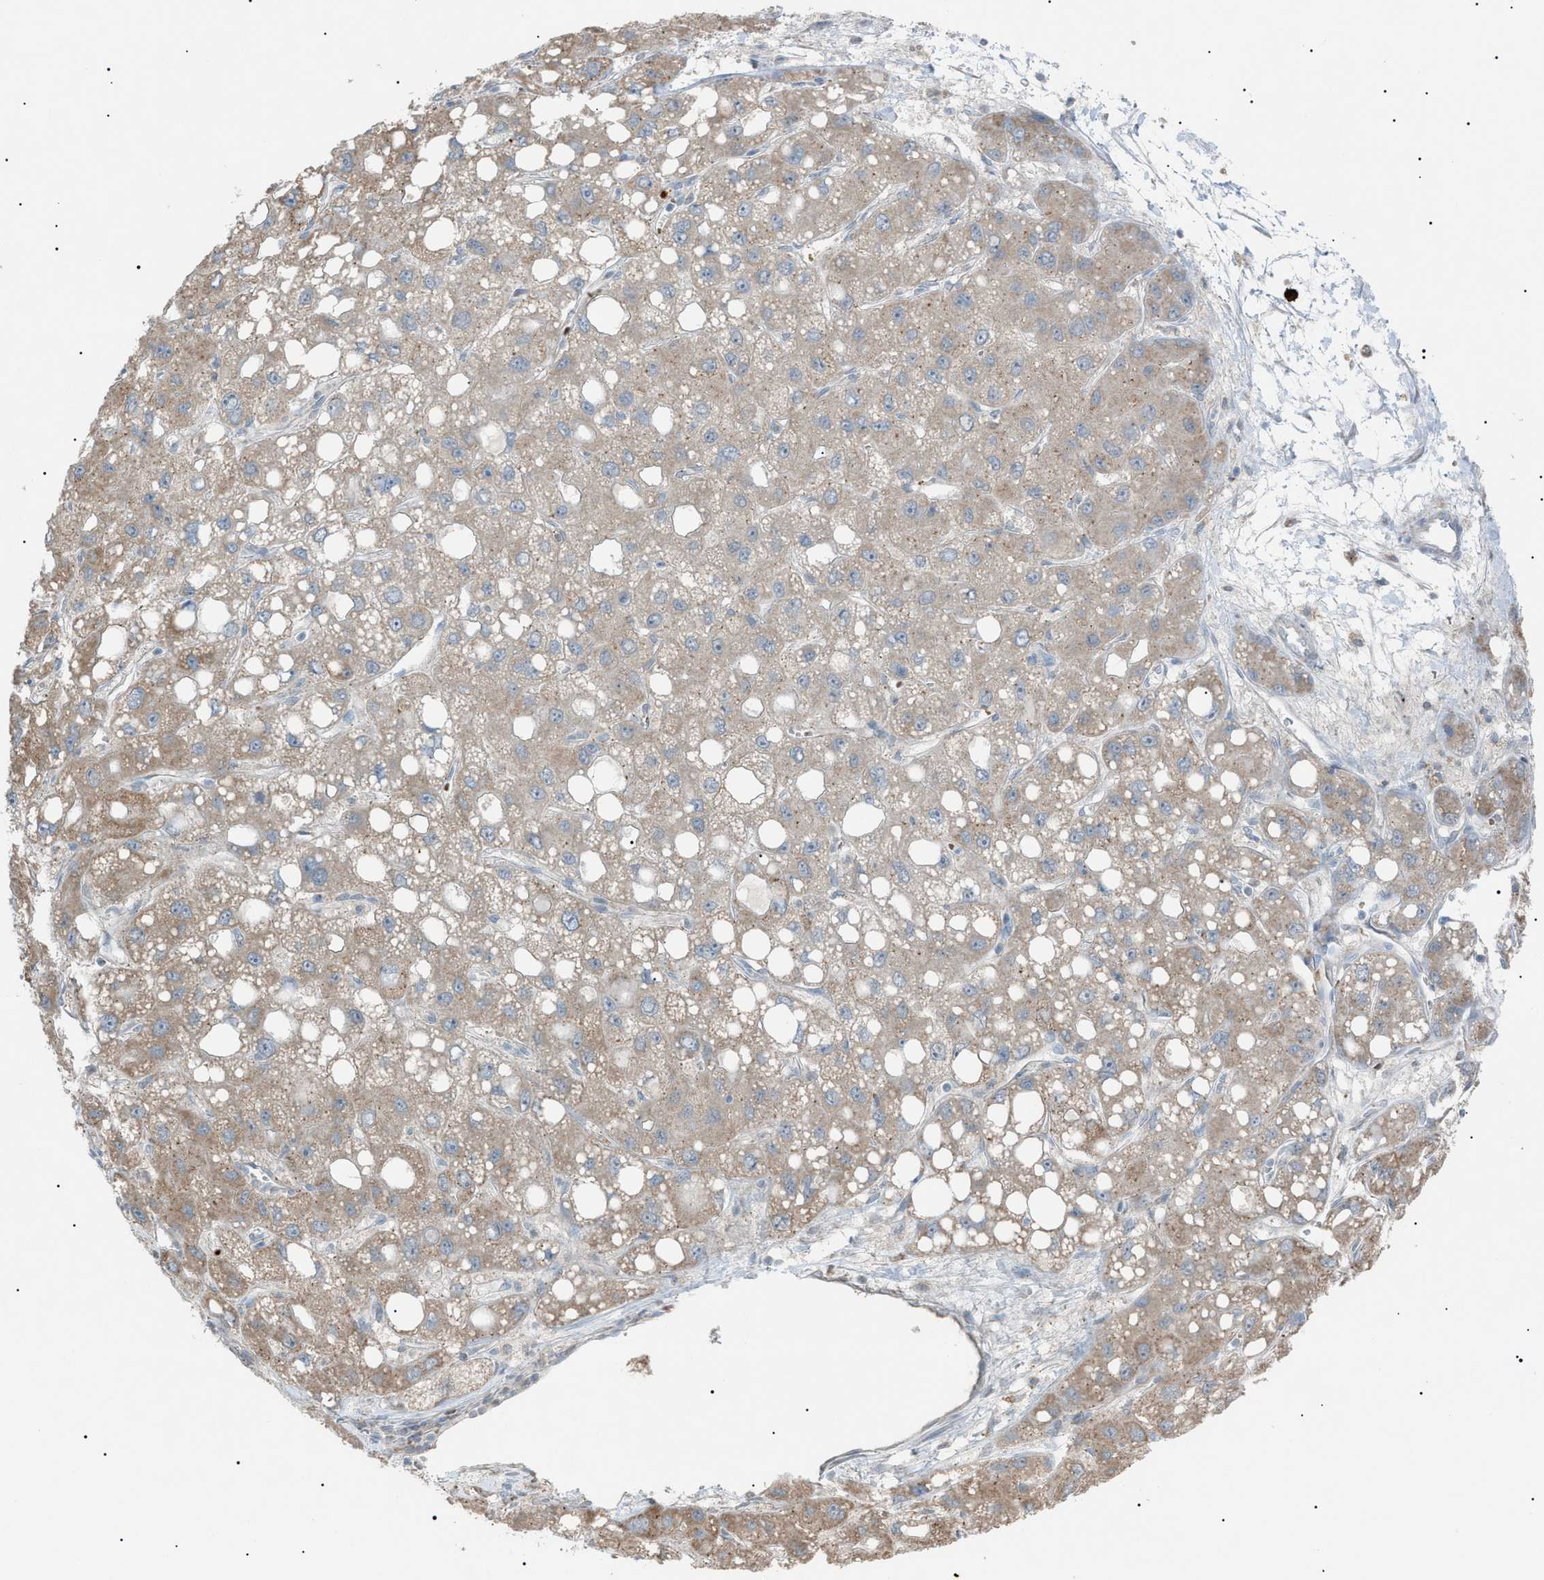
{"staining": {"intensity": "moderate", "quantity": ">75%", "location": "cytoplasmic/membranous"}, "tissue": "liver cancer", "cell_type": "Tumor cells", "image_type": "cancer", "snomed": [{"axis": "morphology", "description": "Carcinoma, Hepatocellular, NOS"}, {"axis": "topography", "description": "Liver"}], "caption": "Immunohistochemical staining of liver hepatocellular carcinoma displays medium levels of moderate cytoplasmic/membranous positivity in about >75% of tumor cells.", "gene": "ZNF516", "patient": {"sex": "male", "age": 55}}